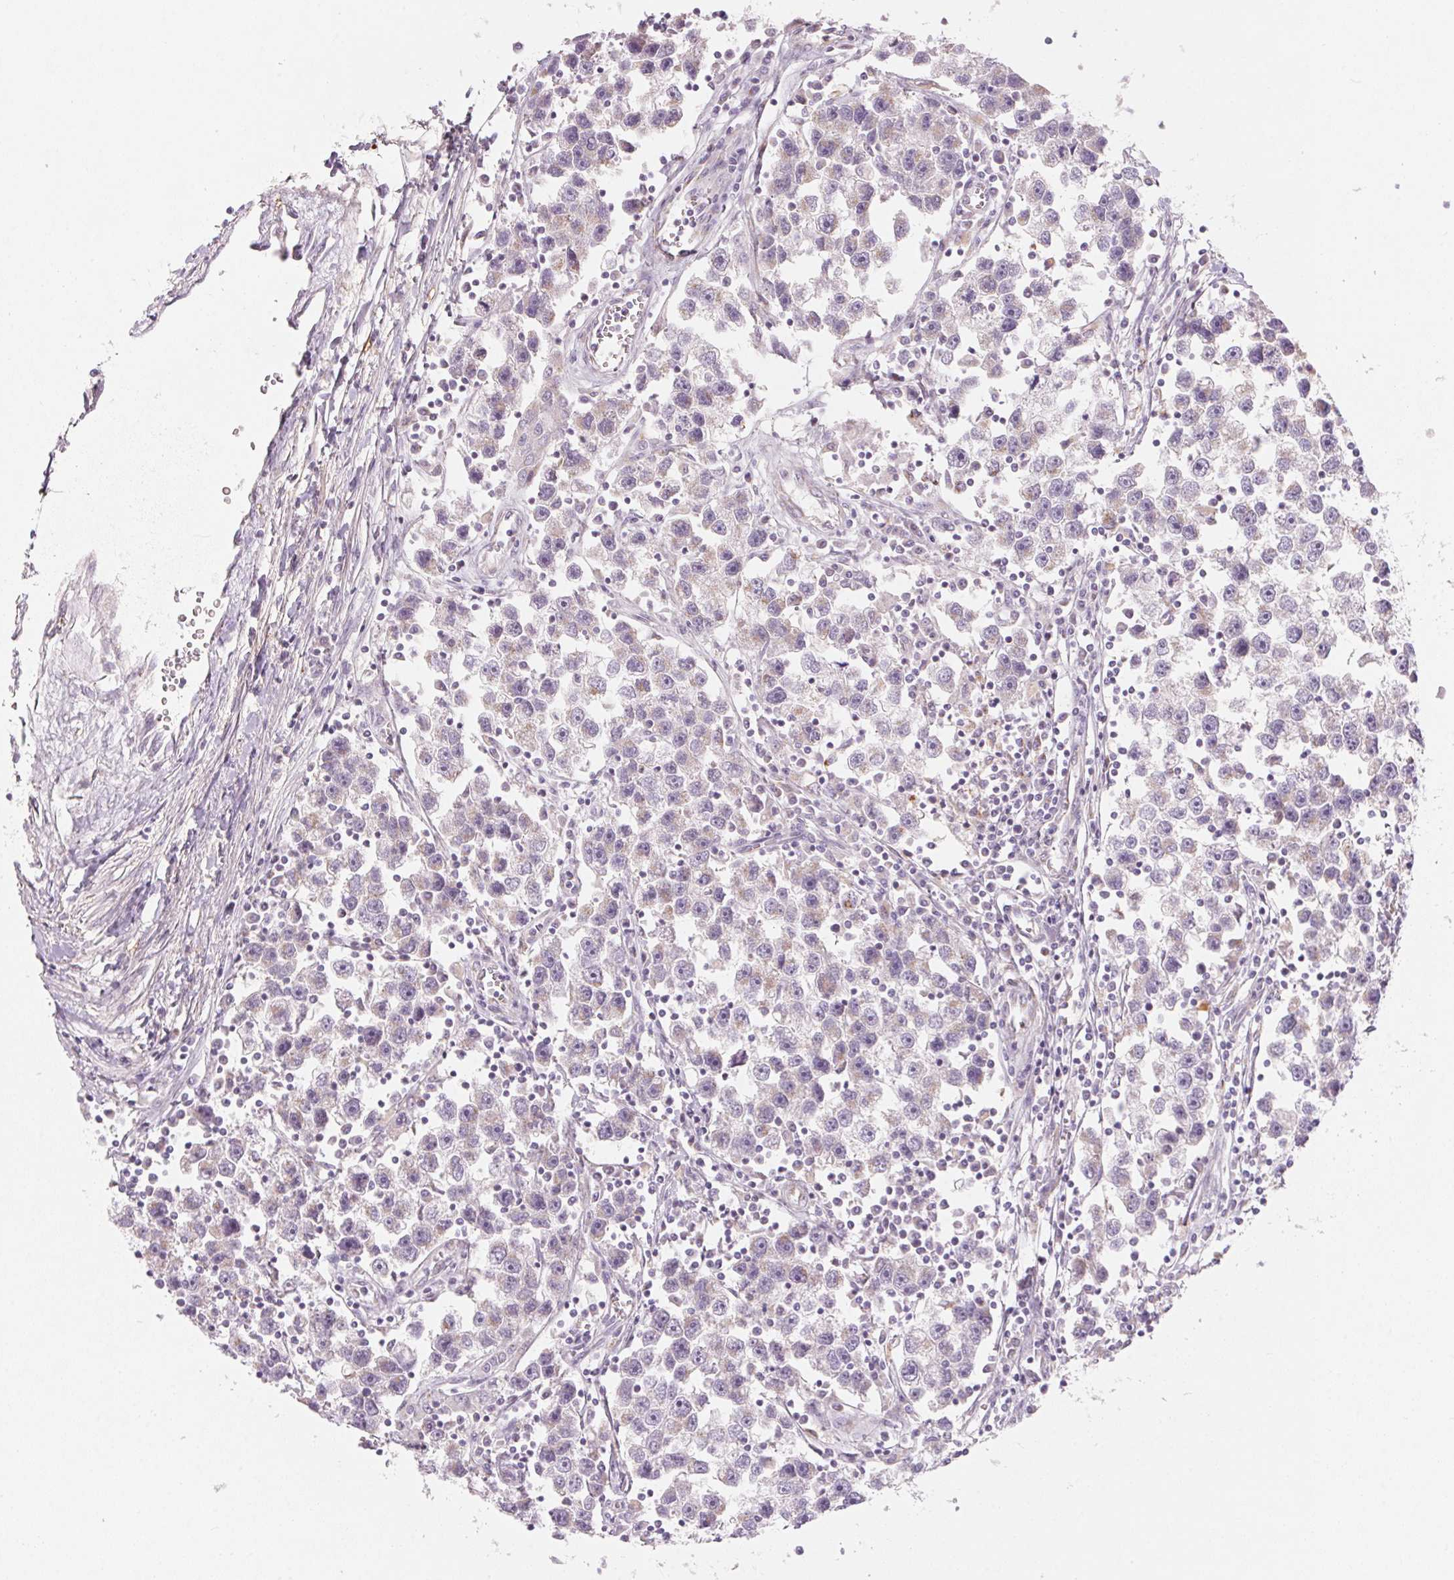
{"staining": {"intensity": "weak", "quantity": "<25%", "location": "cytoplasmic/membranous"}, "tissue": "testis cancer", "cell_type": "Tumor cells", "image_type": "cancer", "snomed": [{"axis": "morphology", "description": "Seminoma, NOS"}, {"axis": "topography", "description": "Testis"}], "caption": "Immunohistochemistry (IHC) micrograph of neoplastic tissue: human testis cancer stained with DAB demonstrates no significant protein staining in tumor cells. The staining is performed using DAB brown chromogen with nuclei counter-stained in using hematoxylin.", "gene": "DRAM2", "patient": {"sex": "male", "age": 30}}